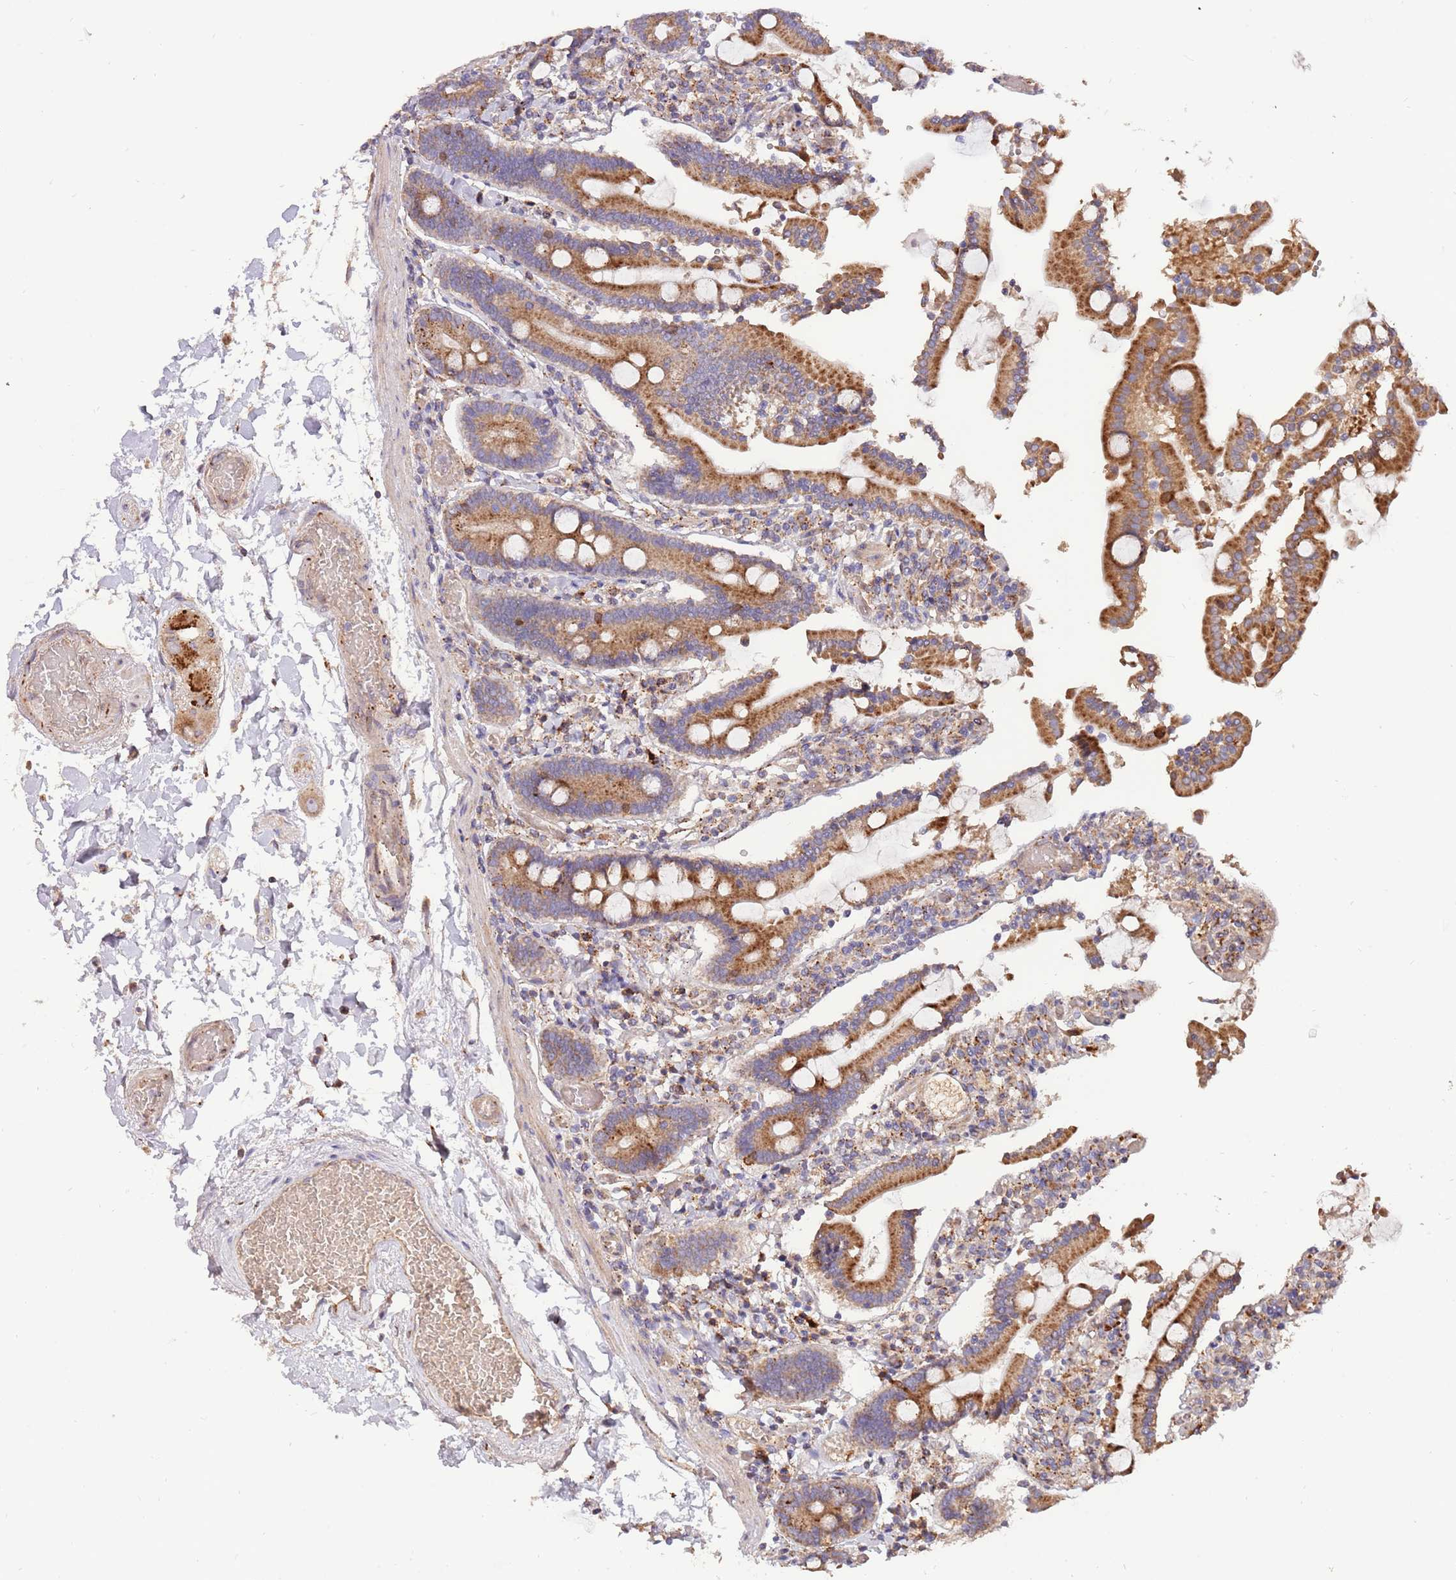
{"staining": {"intensity": "moderate", "quantity": ">75%", "location": "cytoplasmic/membranous"}, "tissue": "duodenum", "cell_type": "Glandular cells", "image_type": "normal", "snomed": [{"axis": "morphology", "description": "Normal tissue, NOS"}, {"axis": "topography", "description": "Duodenum"}], "caption": "Immunohistochemistry (IHC) micrograph of normal duodenum stained for a protein (brown), which displays medium levels of moderate cytoplasmic/membranous expression in approximately >75% of glandular cells.", "gene": "DOCK6", "patient": {"sex": "male", "age": 55}}